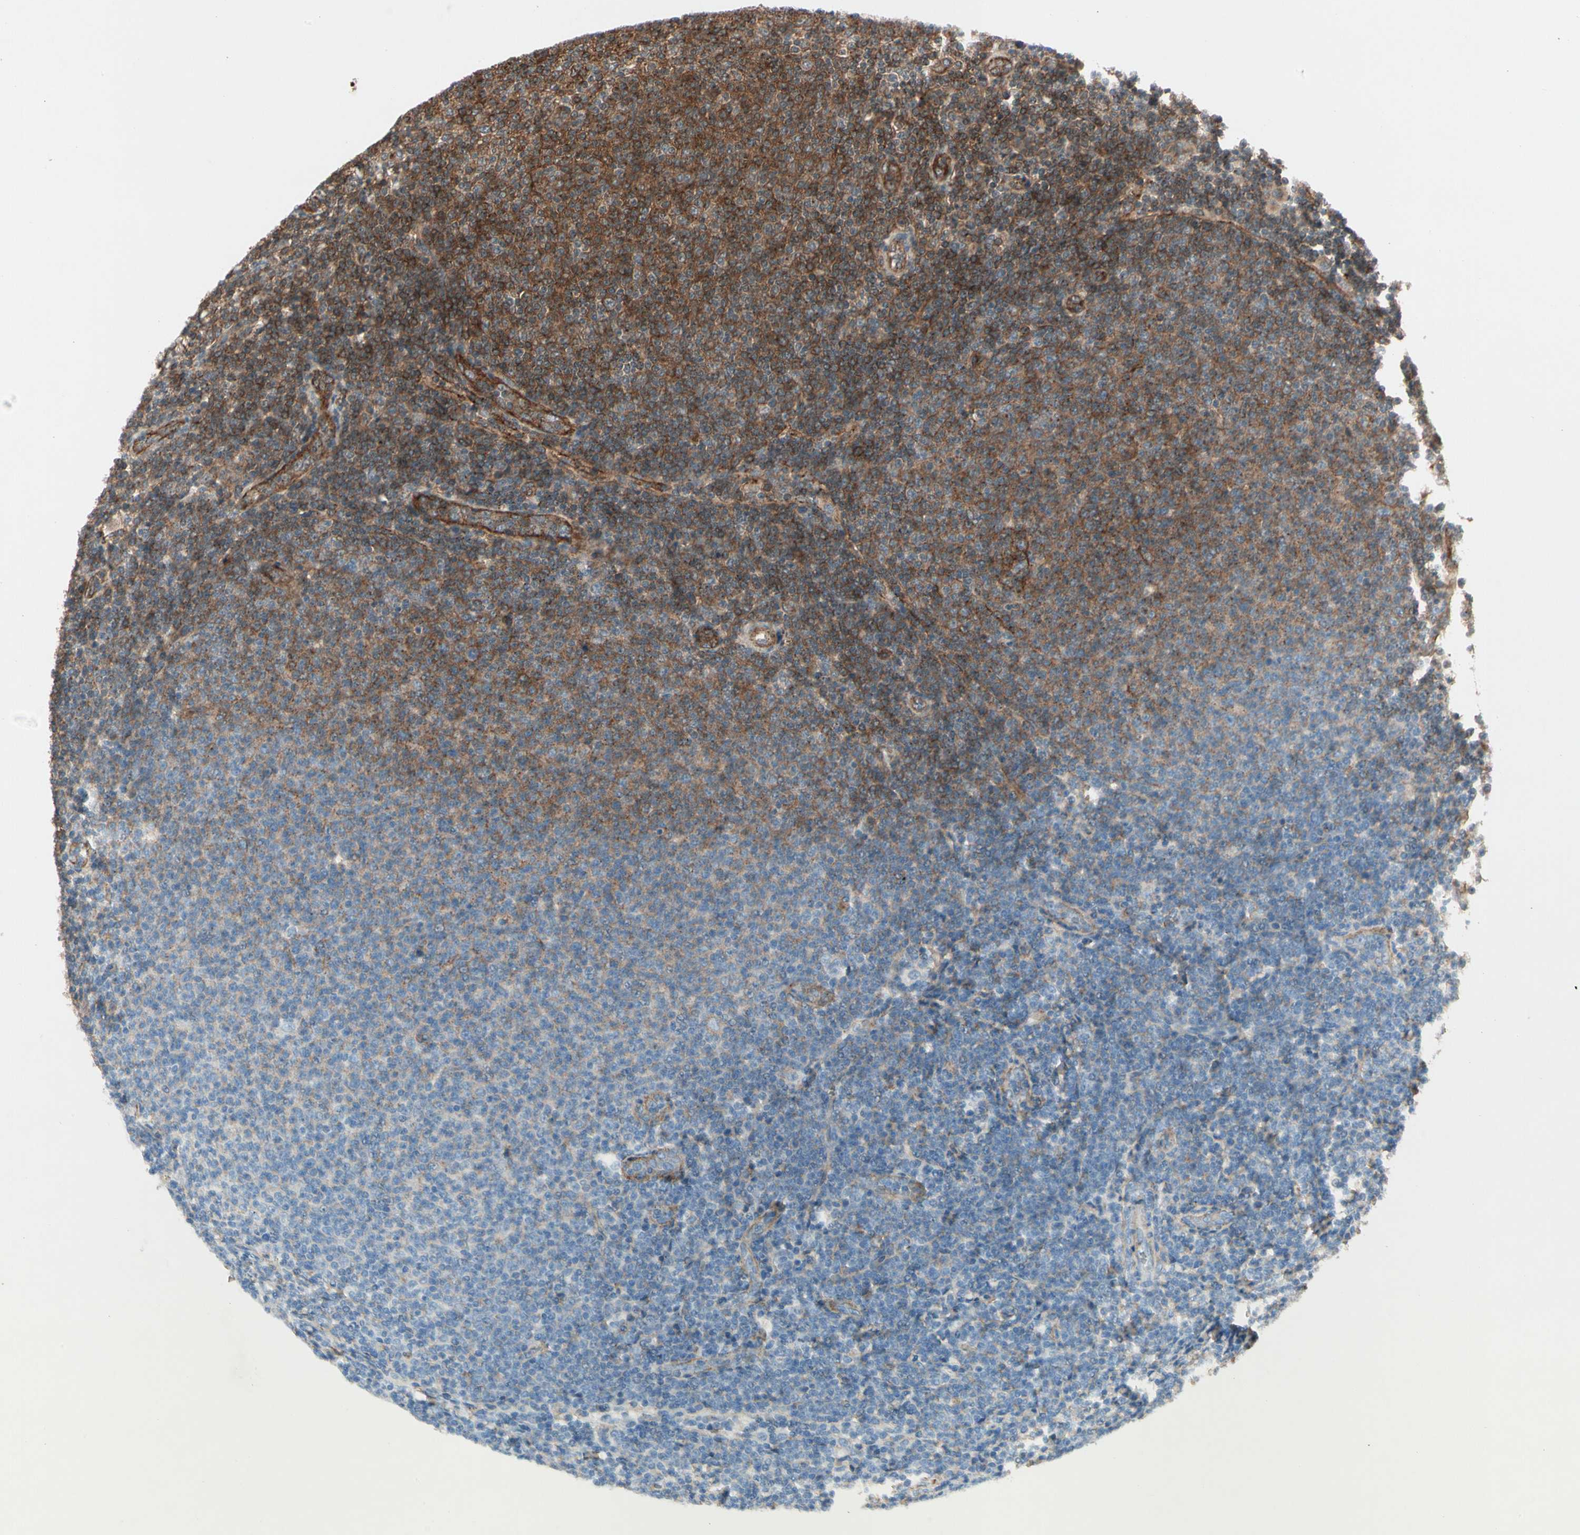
{"staining": {"intensity": "moderate", "quantity": ">75%", "location": "cytoplasmic/membranous"}, "tissue": "lymphoma", "cell_type": "Tumor cells", "image_type": "cancer", "snomed": [{"axis": "morphology", "description": "Malignant lymphoma, non-Hodgkin's type, Low grade"}, {"axis": "topography", "description": "Lymph node"}], "caption": "Tumor cells reveal medium levels of moderate cytoplasmic/membranous staining in approximately >75% of cells in human low-grade malignant lymphoma, non-Hodgkin's type.", "gene": "FLOT1", "patient": {"sex": "male", "age": 66}}